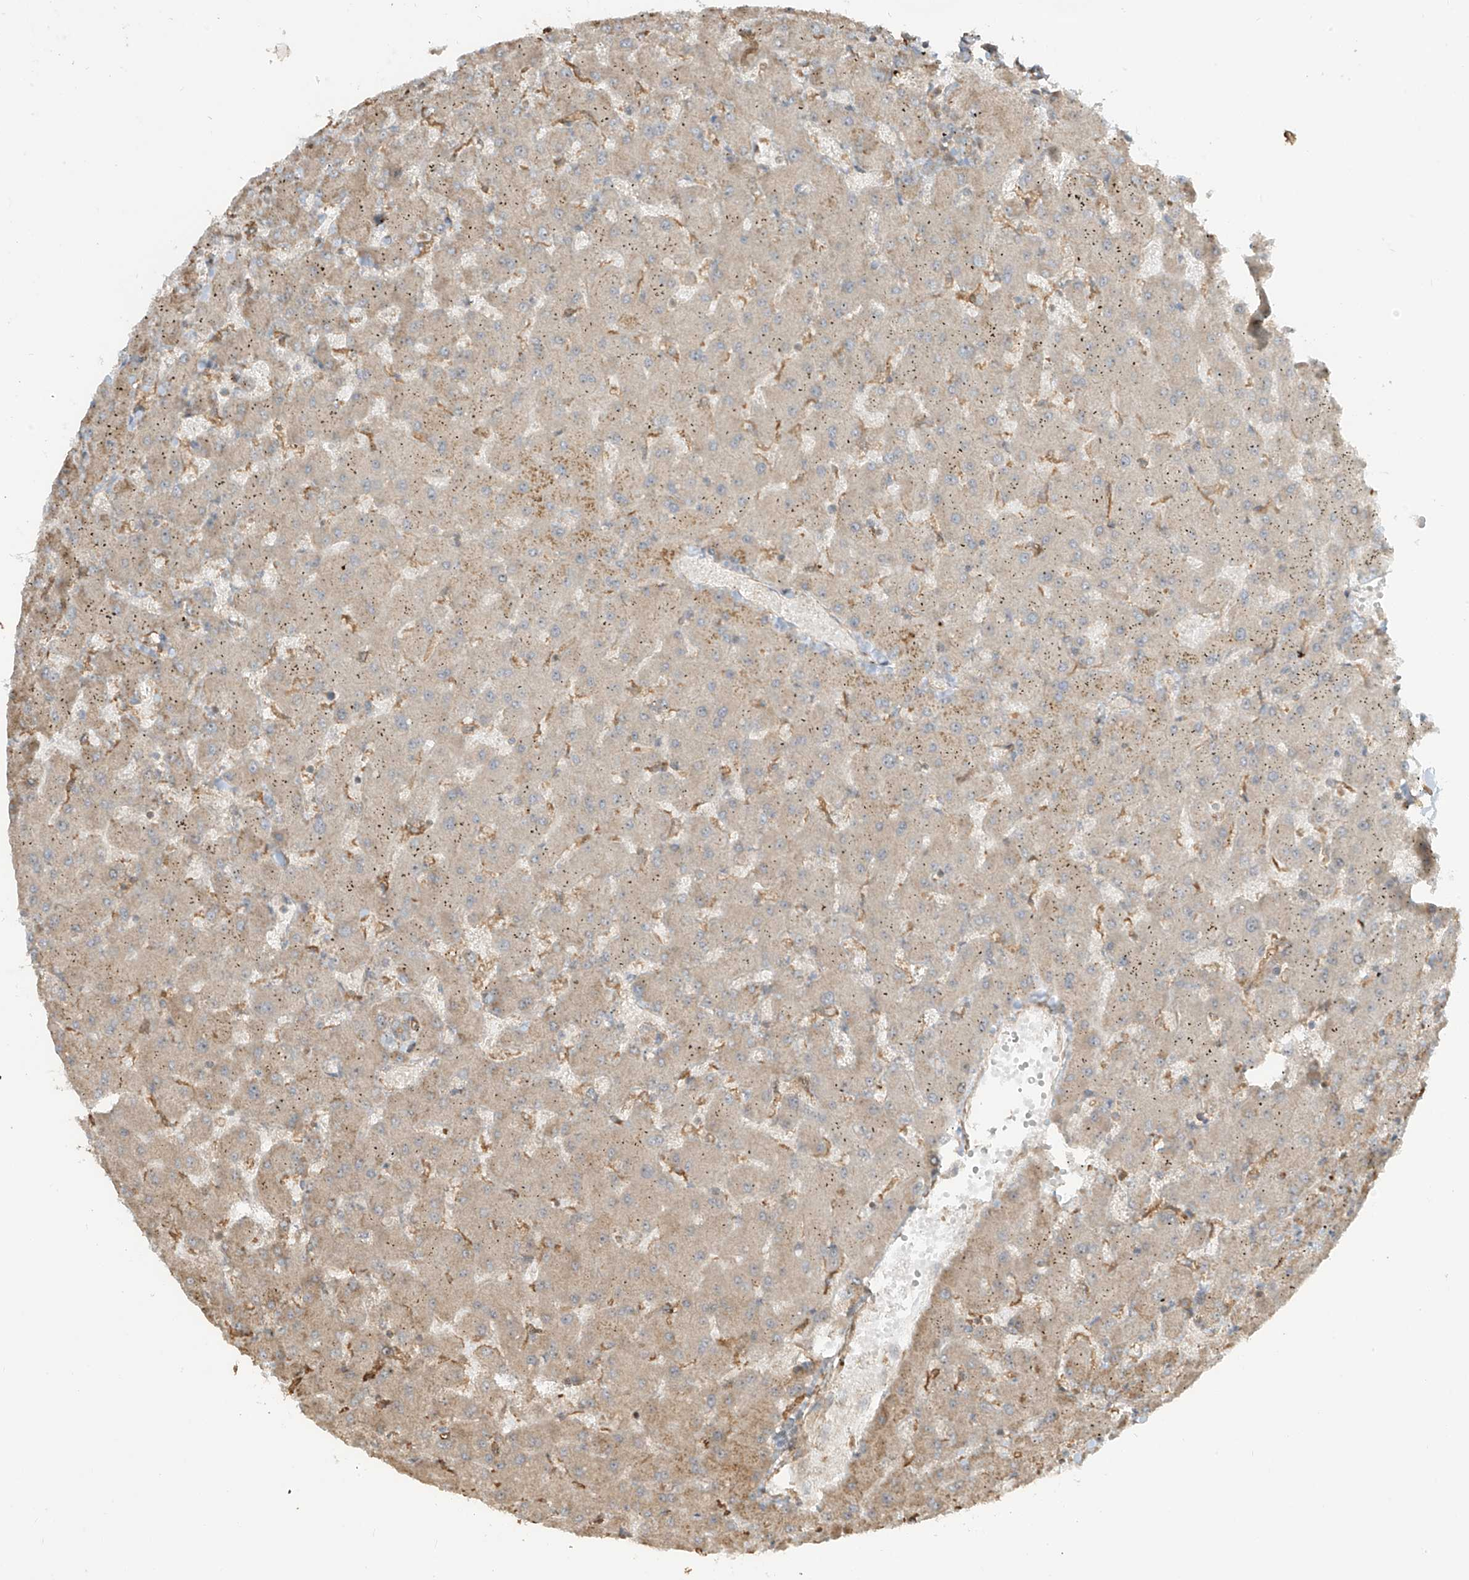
{"staining": {"intensity": "moderate", "quantity": "<25%", "location": "cytoplasmic/membranous"}, "tissue": "liver", "cell_type": "Cholangiocytes", "image_type": "normal", "snomed": [{"axis": "morphology", "description": "Normal tissue, NOS"}, {"axis": "topography", "description": "Liver"}], "caption": "A brown stain highlights moderate cytoplasmic/membranous positivity of a protein in cholangiocytes of normal liver. (Stains: DAB in brown, nuclei in blue, Microscopy: brightfield microscopy at high magnification).", "gene": "ENTR1", "patient": {"sex": "female", "age": 63}}